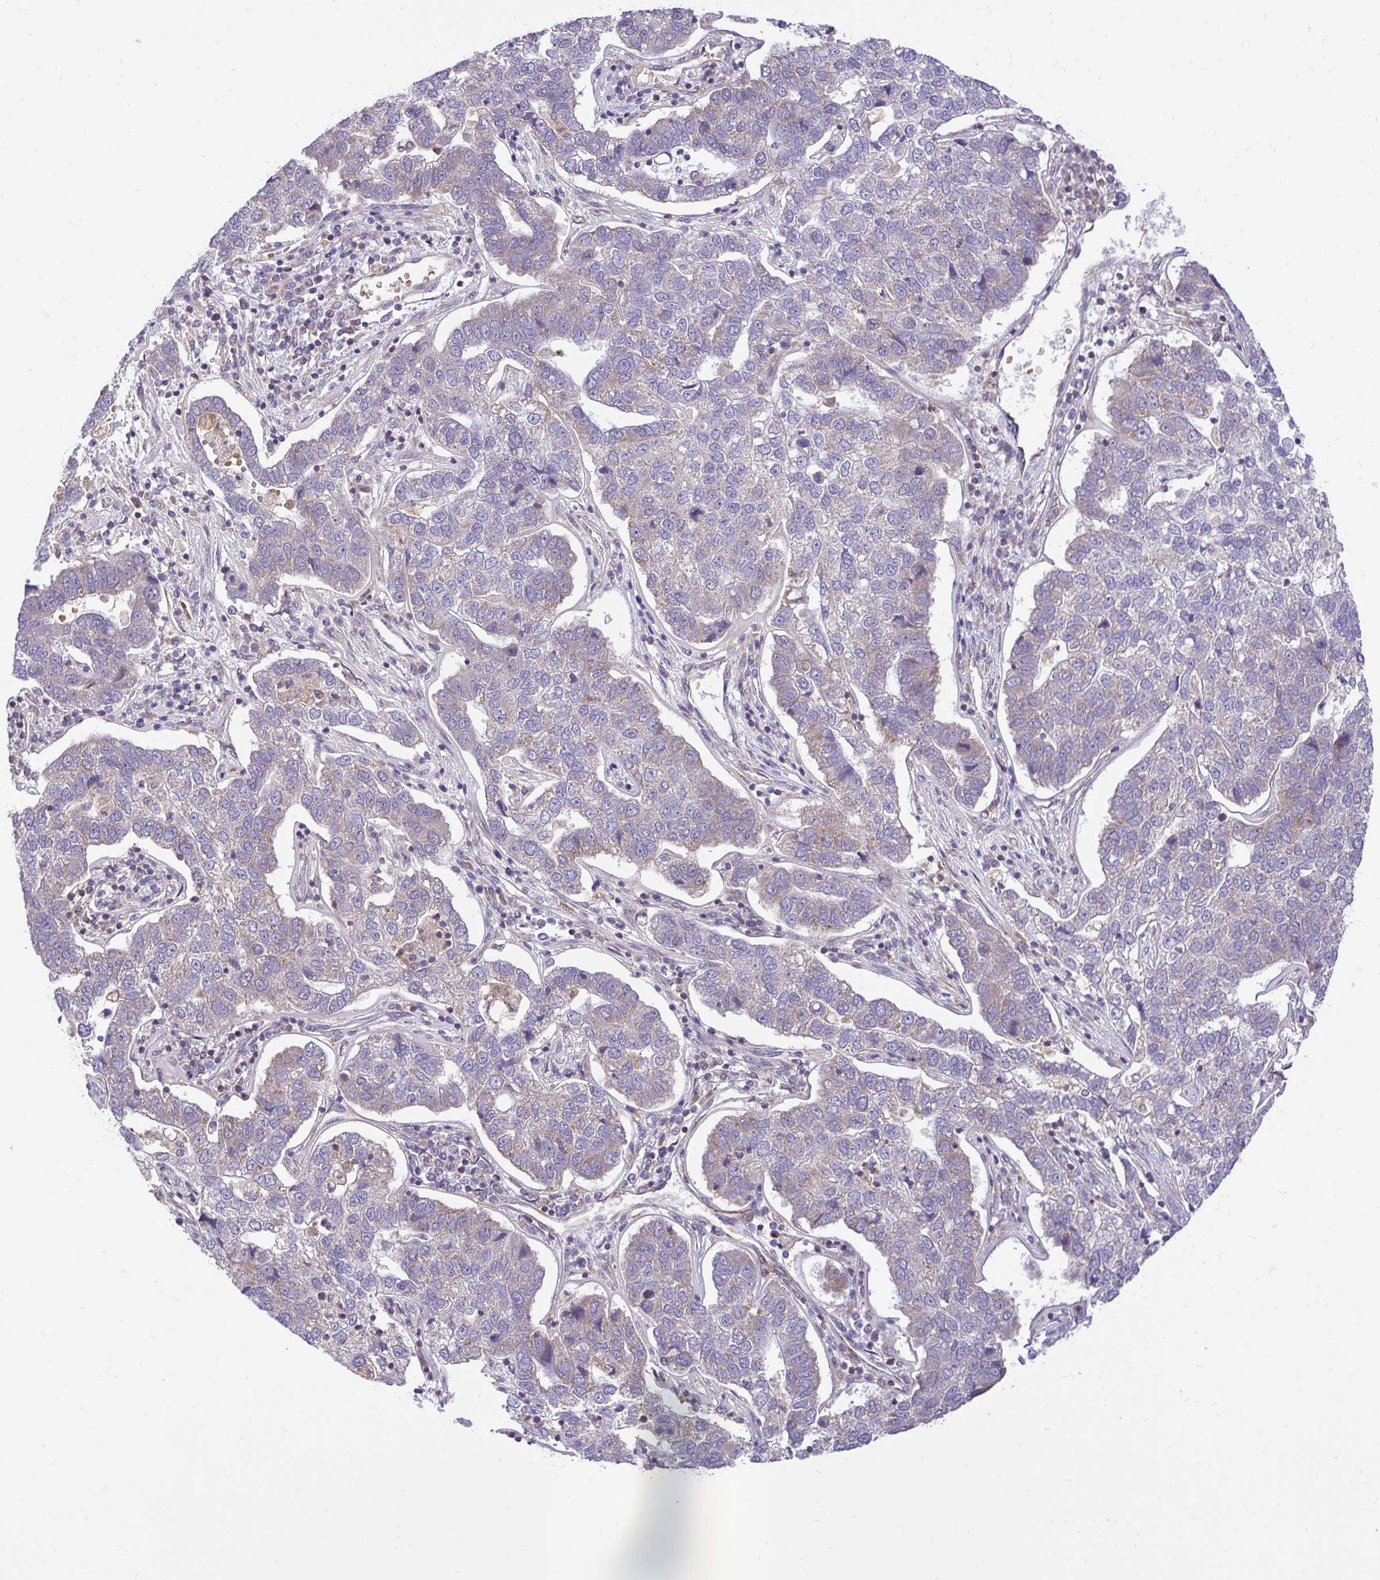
{"staining": {"intensity": "weak", "quantity": "25%-75%", "location": "cytoplasmic/membranous"}, "tissue": "pancreatic cancer", "cell_type": "Tumor cells", "image_type": "cancer", "snomed": [{"axis": "morphology", "description": "Adenocarcinoma, NOS"}, {"axis": "topography", "description": "Pancreas"}], "caption": "Weak cytoplasmic/membranous protein staining is seen in approximately 25%-75% of tumor cells in adenocarcinoma (pancreatic).", "gene": "VTI1B", "patient": {"sex": "female", "age": 61}}